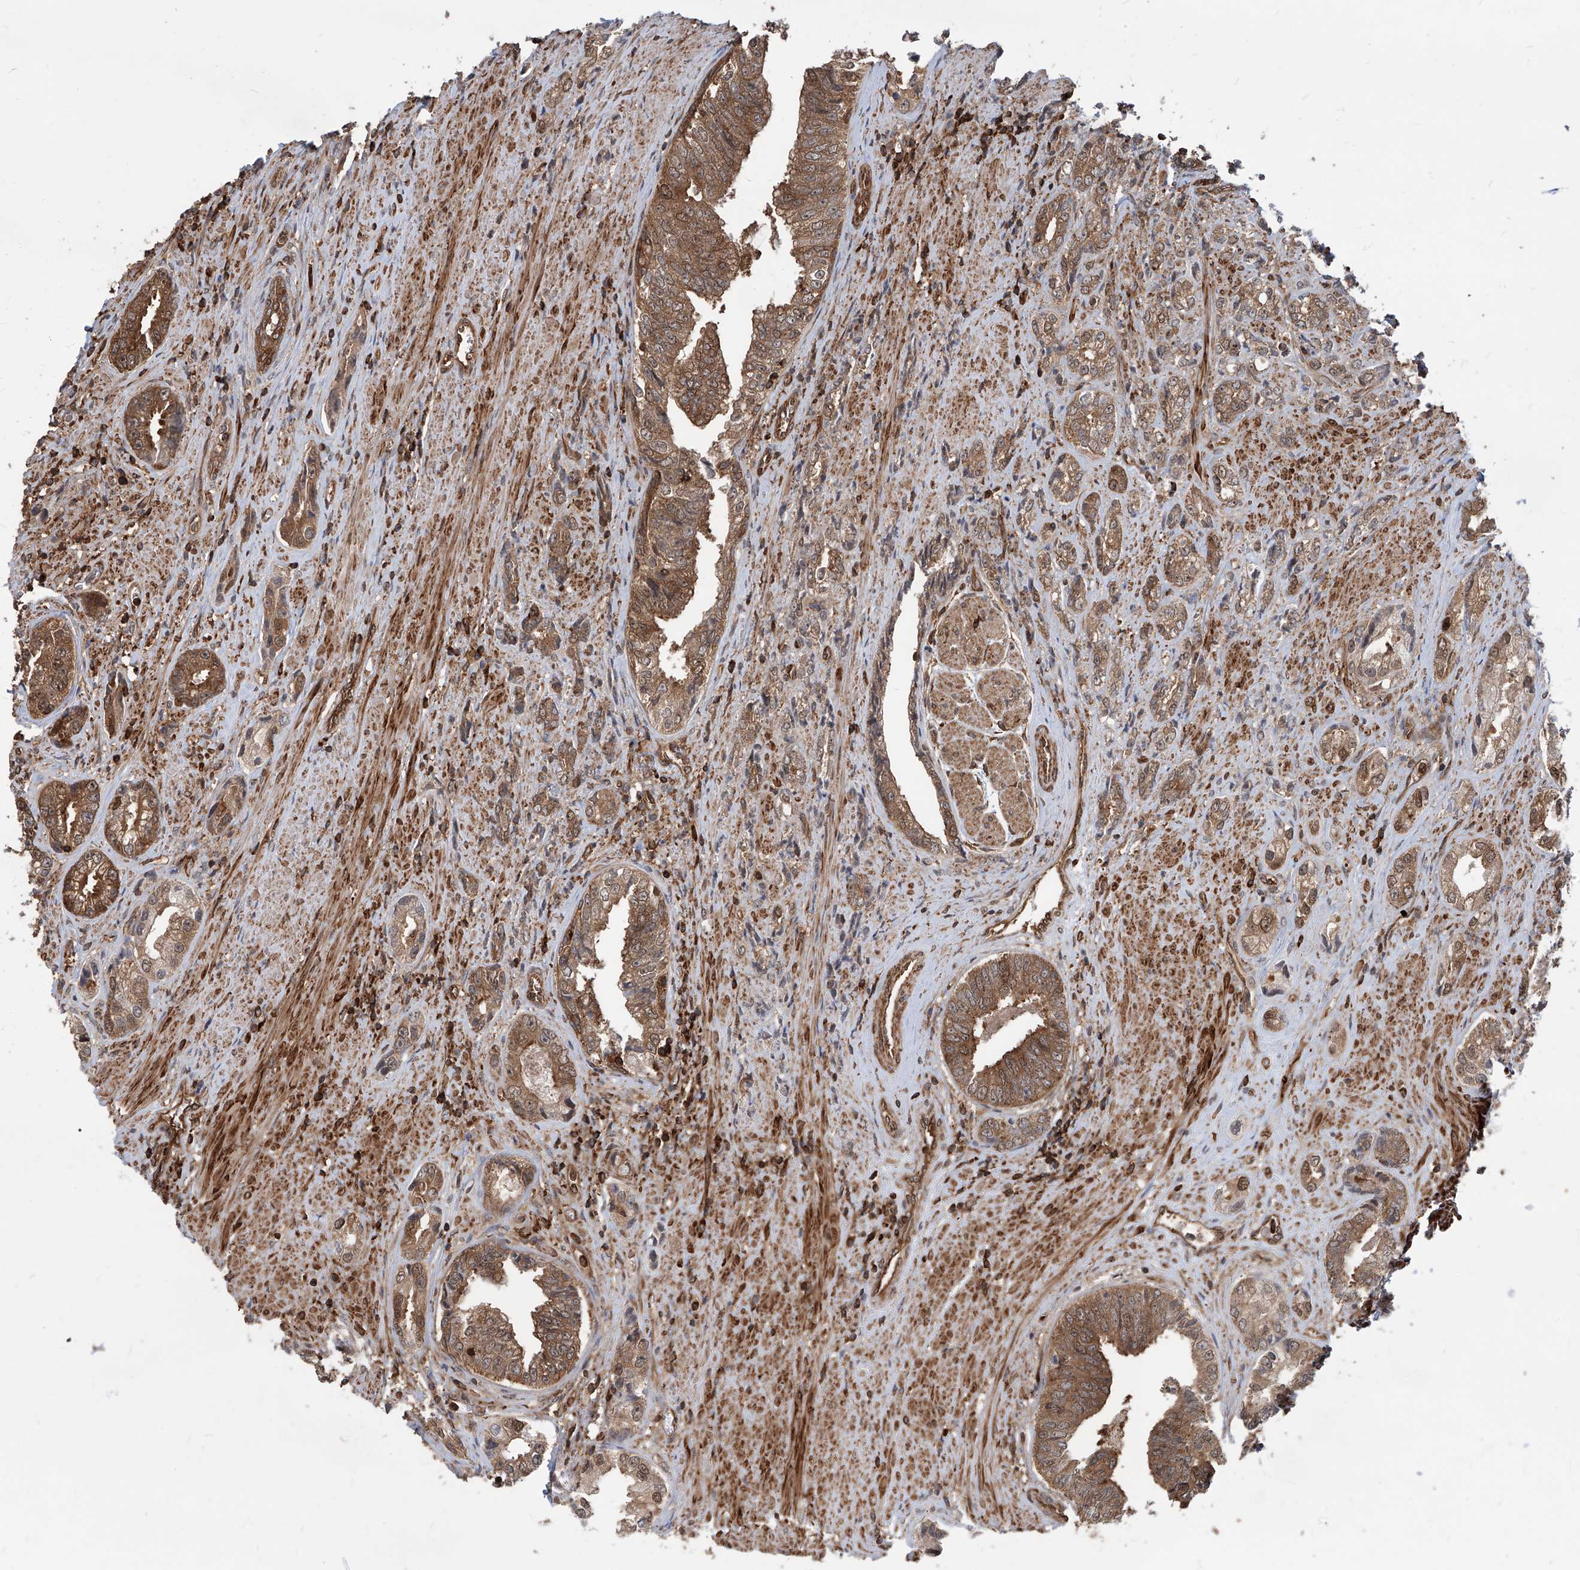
{"staining": {"intensity": "moderate", "quantity": ">75%", "location": "cytoplasmic/membranous"}, "tissue": "prostate cancer", "cell_type": "Tumor cells", "image_type": "cancer", "snomed": [{"axis": "morphology", "description": "Adenocarcinoma, High grade"}, {"axis": "topography", "description": "Prostate"}], "caption": "Moderate cytoplasmic/membranous expression is present in approximately >75% of tumor cells in prostate adenocarcinoma (high-grade).", "gene": "MAGED2", "patient": {"sex": "male", "age": 61}}